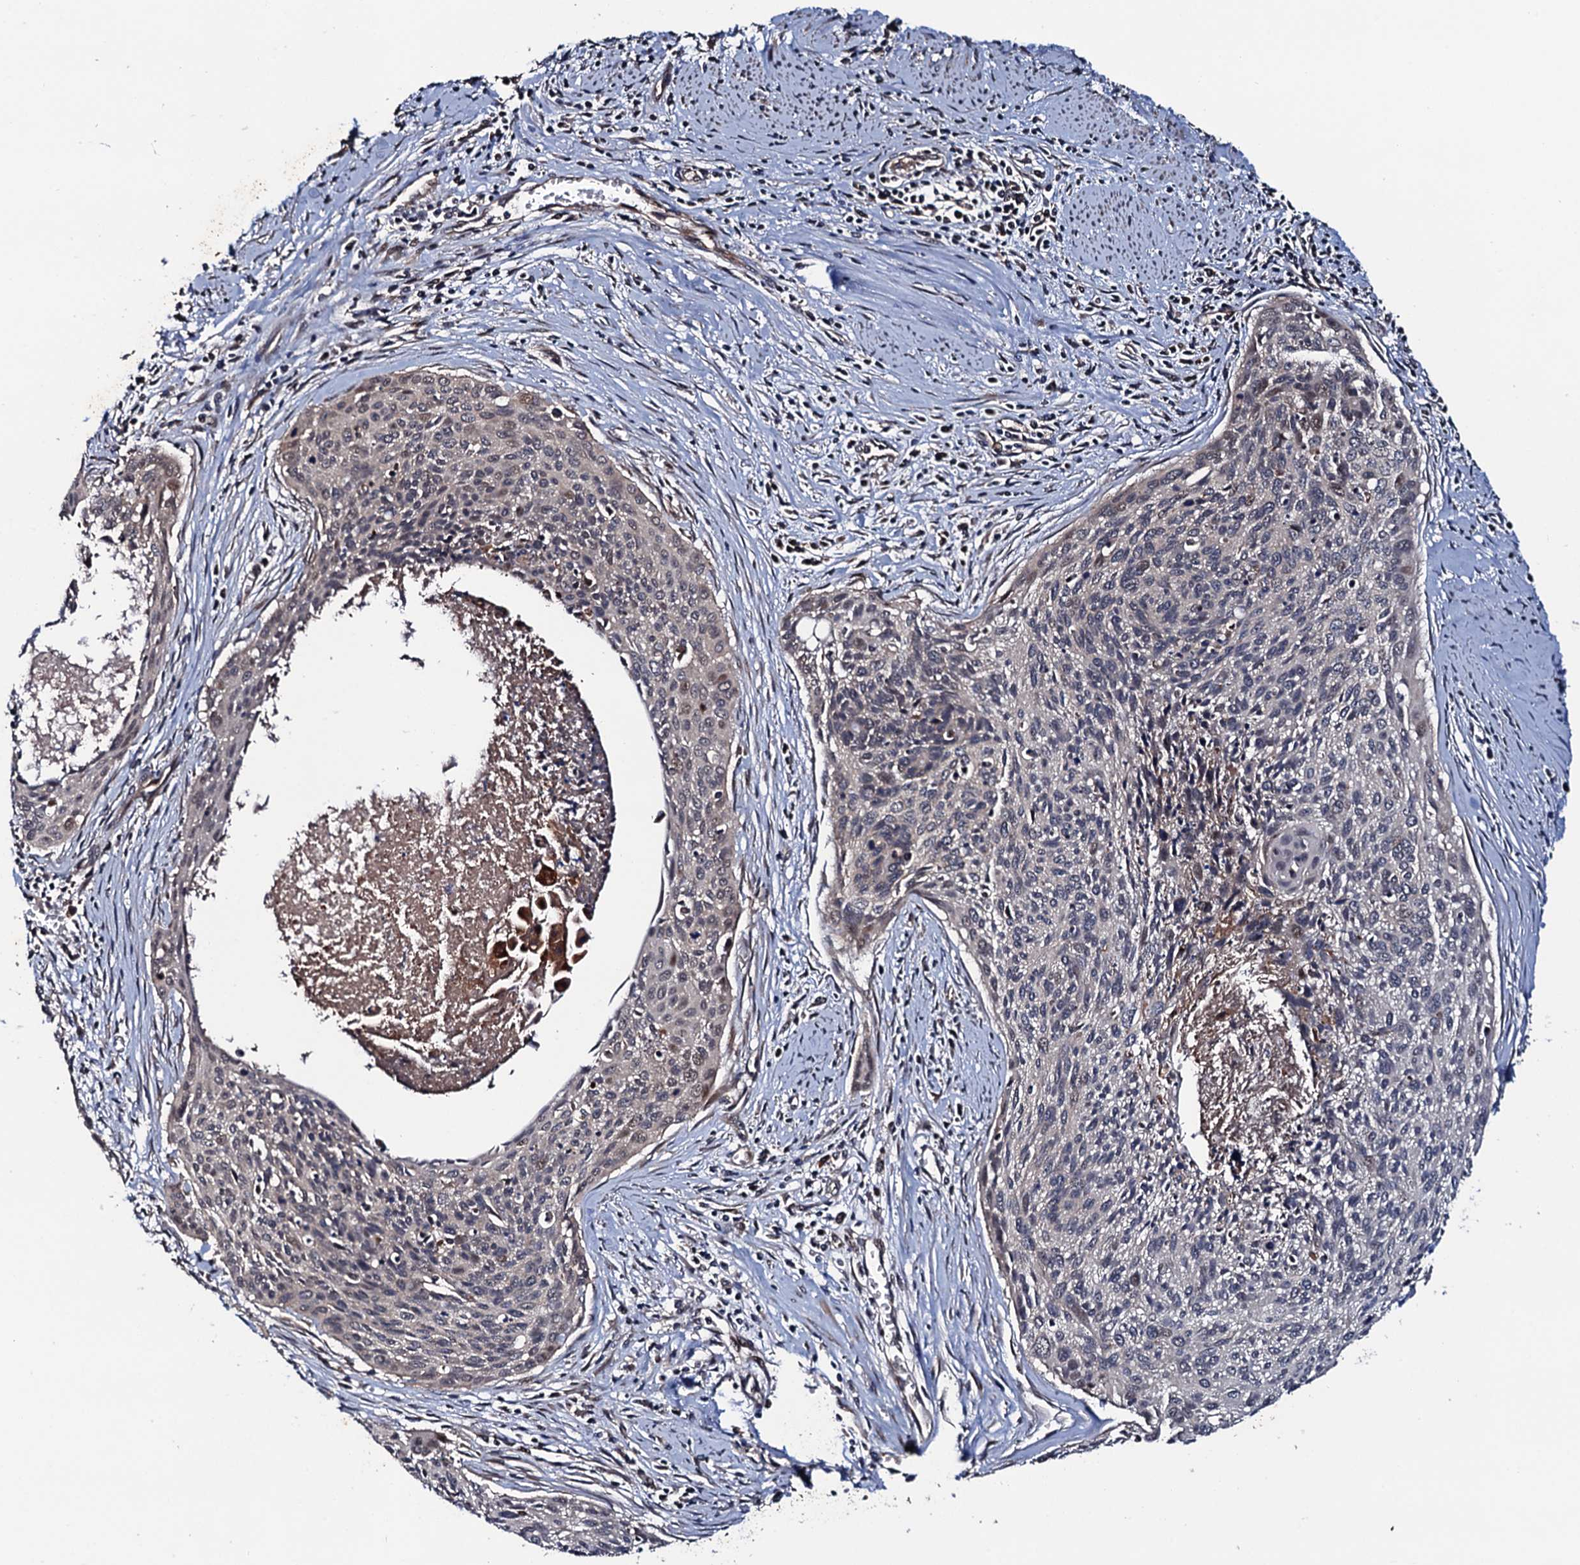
{"staining": {"intensity": "negative", "quantity": "none", "location": "none"}, "tissue": "cervical cancer", "cell_type": "Tumor cells", "image_type": "cancer", "snomed": [{"axis": "morphology", "description": "Squamous cell carcinoma, NOS"}, {"axis": "topography", "description": "Cervix"}], "caption": "Cervical squamous cell carcinoma was stained to show a protein in brown. There is no significant staining in tumor cells.", "gene": "NAA16", "patient": {"sex": "female", "age": 55}}